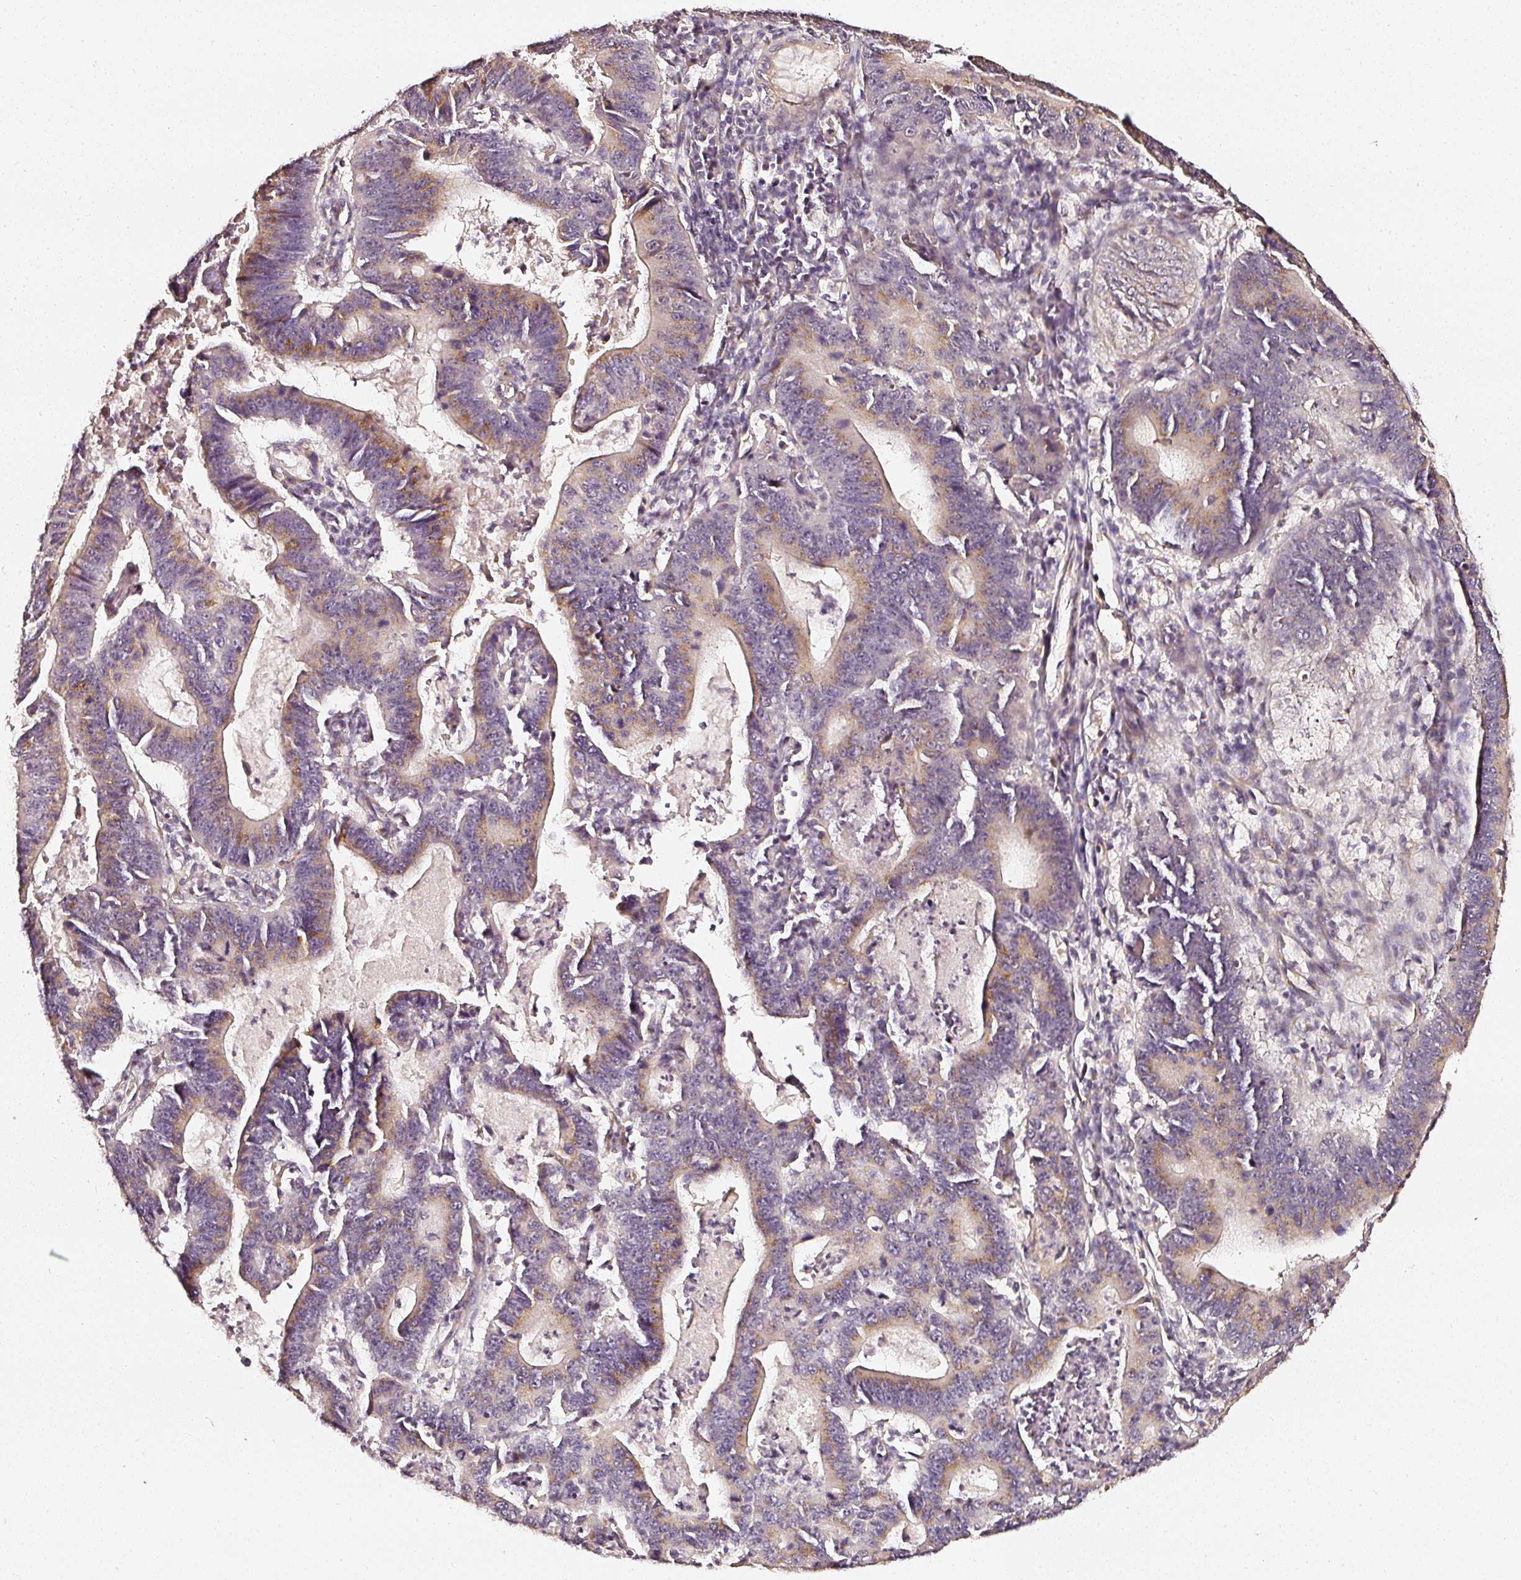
{"staining": {"intensity": "moderate", "quantity": ">75%", "location": "cytoplasmic/membranous"}, "tissue": "stomach cancer", "cell_type": "Tumor cells", "image_type": "cancer", "snomed": [{"axis": "morphology", "description": "Adenocarcinoma, NOS"}, {"axis": "topography", "description": "Stomach"}], "caption": "Protein staining demonstrates moderate cytoplasmic/membranous positivity in about >75% of tumor cells in stomach cancer (adenocarcinoma).", "gene": "NTRK1", "patient": {"sex": "male", "age": 59}}